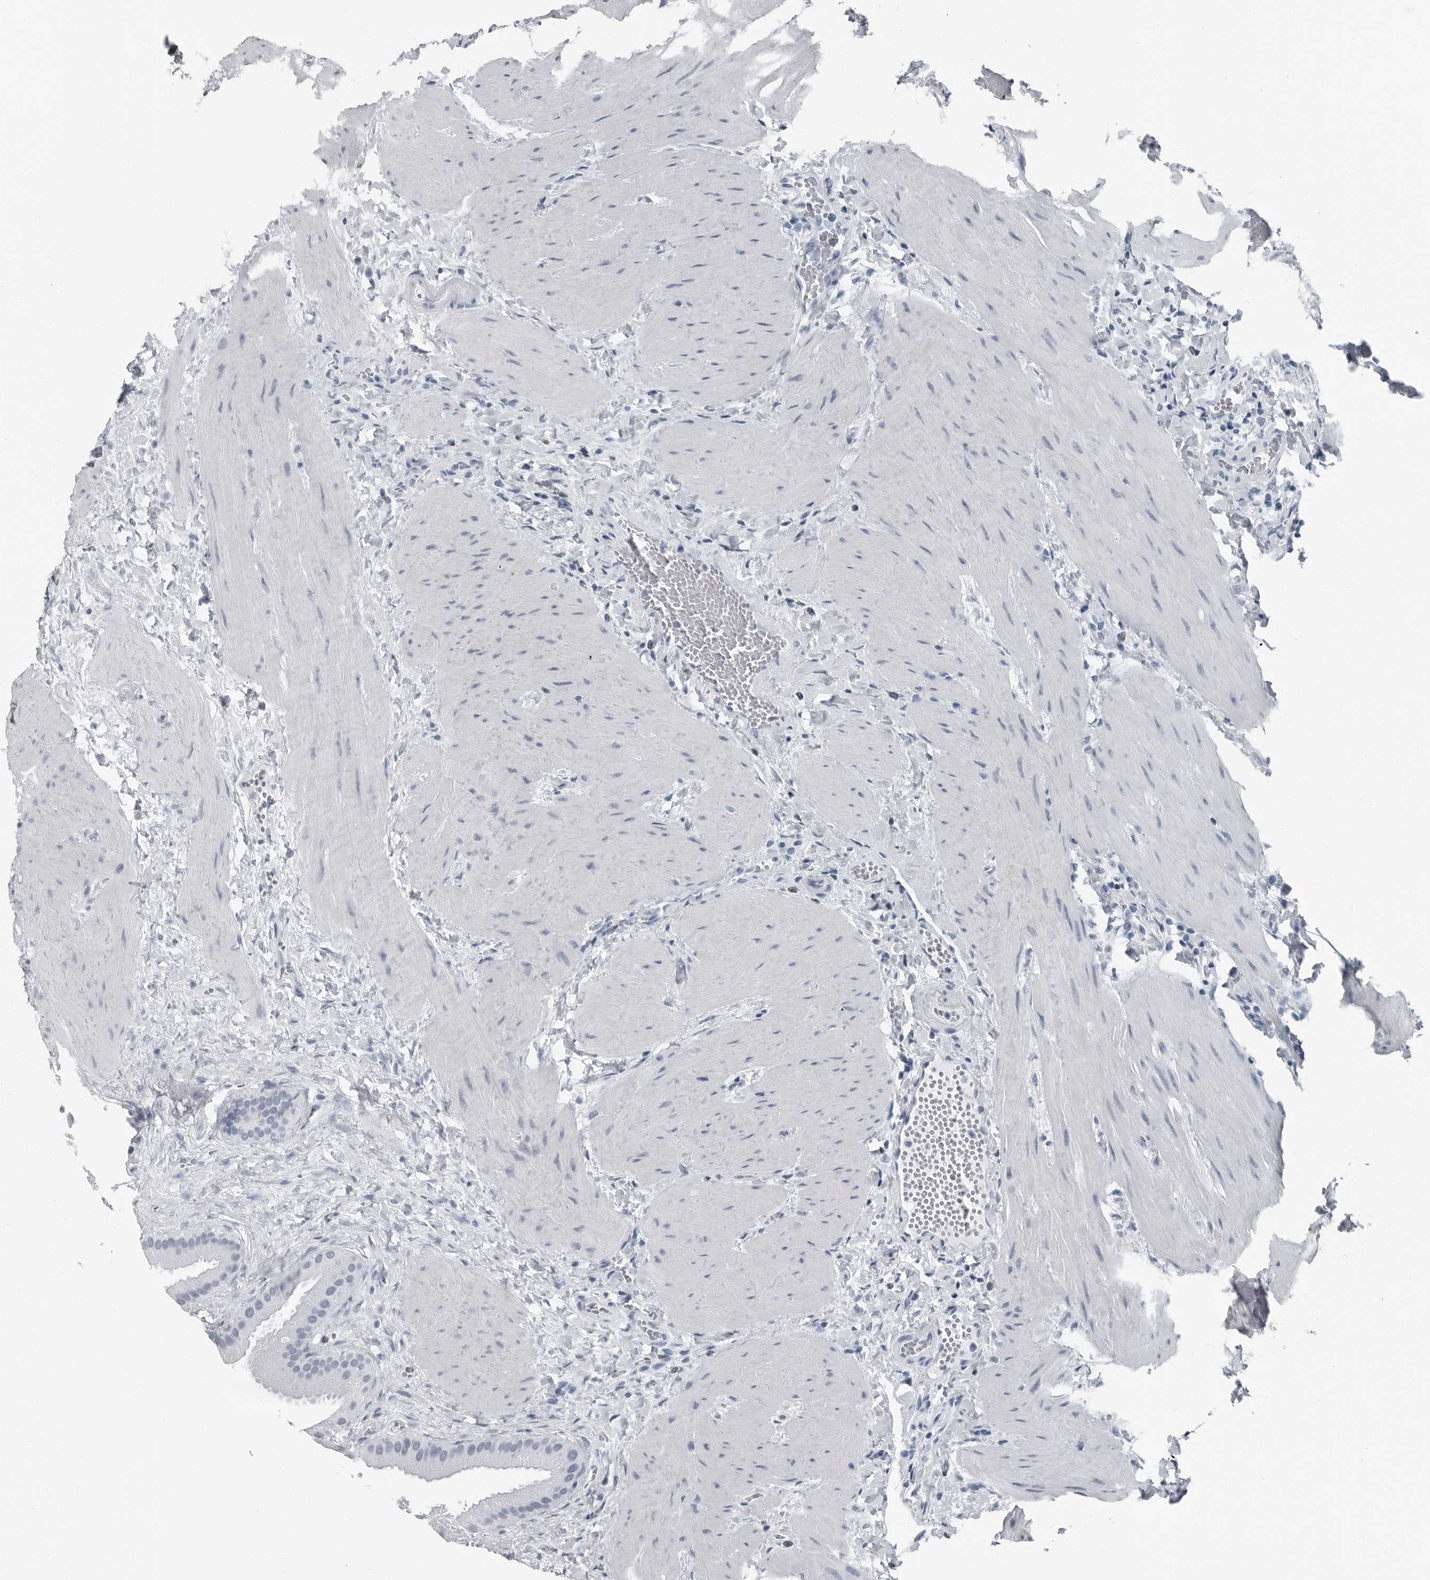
{"staining": {"intensity": "negative", "quantity": "none", "location": "none"}, "tissue": "gallbladder", "cell_type": "Glandular cells", "image_type": "normal", "snomed": [{"axis": "morphology", "description": "Normal tissue, NOS"}, {"axis": "topography", "description": "Gallbladder"}], "caption": "IHC photomicrograph of benign gallbladder stained for a protein (brown), which demonstrates no staining in glandular cells.", "gene": "PRSS1", "patient": {"sex": "male", "age": 55}}